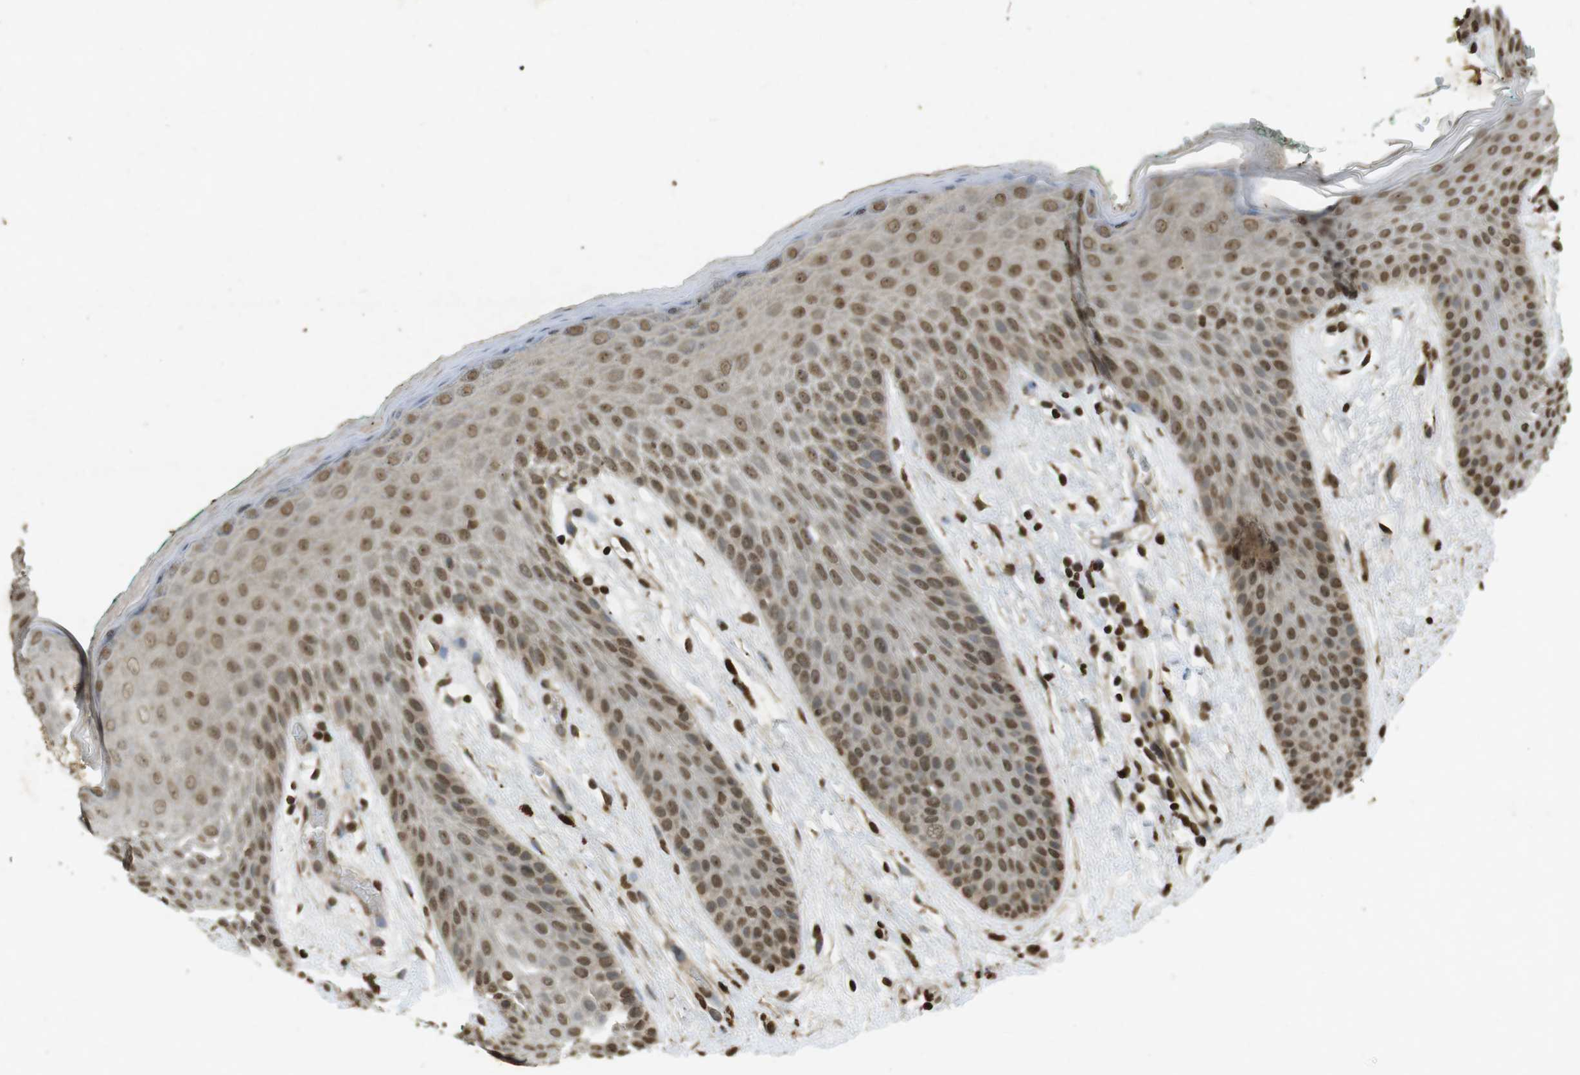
{"staining": {"intensity": "moderate", "quantity": ">75%", "location": "nuclear"}, "tissue": "skin", "cell_type": "Epidermal cells", "image_type": "normal", "snomed": [{"axis": "morphology", "description": "Normal tissue, NOS"}, {"axis": "topography", "description": "Anal"}], "caption": "Moderate nuclear protein positivity is identified in approximately >75% of epidermal cells in skin. The protein of interest is stained brown, and the nuclei are stained in blue (DAB IHC with brightfield microscopy, high magnification).", "gene": "ORC4", "patient": {"sex": "male", "age": 74}}